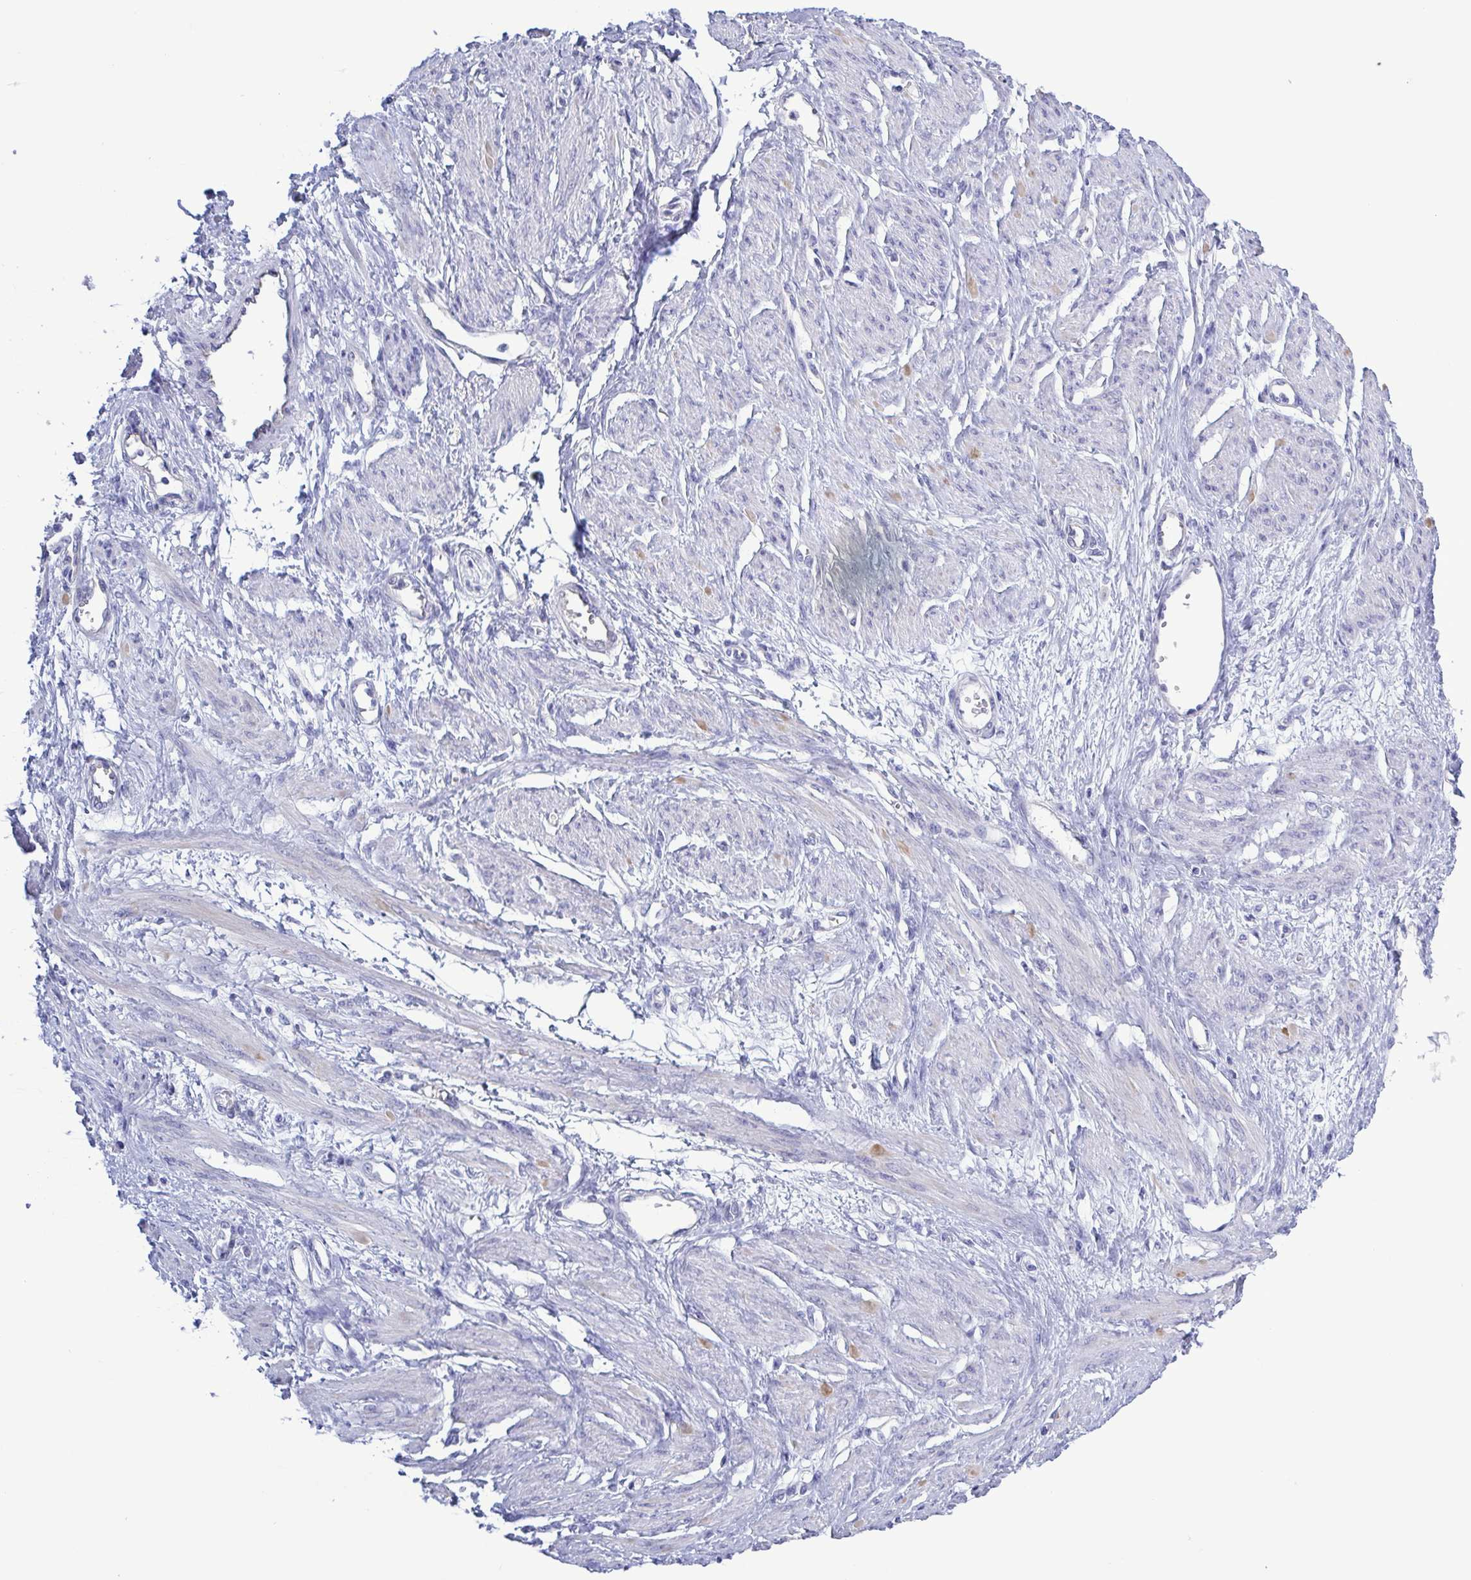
{"staining": {"intensity": "negative", "quantity": "none", "location": "none"}, "tissue": "smooth muscle", "cell_type": "Smooth muscle cells", "image_type": "normal", "snomed": [{"axis": "morphology", "description": "Normal tissue, NOS"}, {"axis": "topography", "description": "Smooth muscle"}, {"axis": "topography", "description": "Uterus"}], "caption": "Immunohistochemistry (IHC) histopathology image of unremarkable smooth muscle stained for a protein (brown), which reveals no staining in smooth muscle cells.", "gene": "TEX12", "patient": {"sex": "female", "age": 39}}